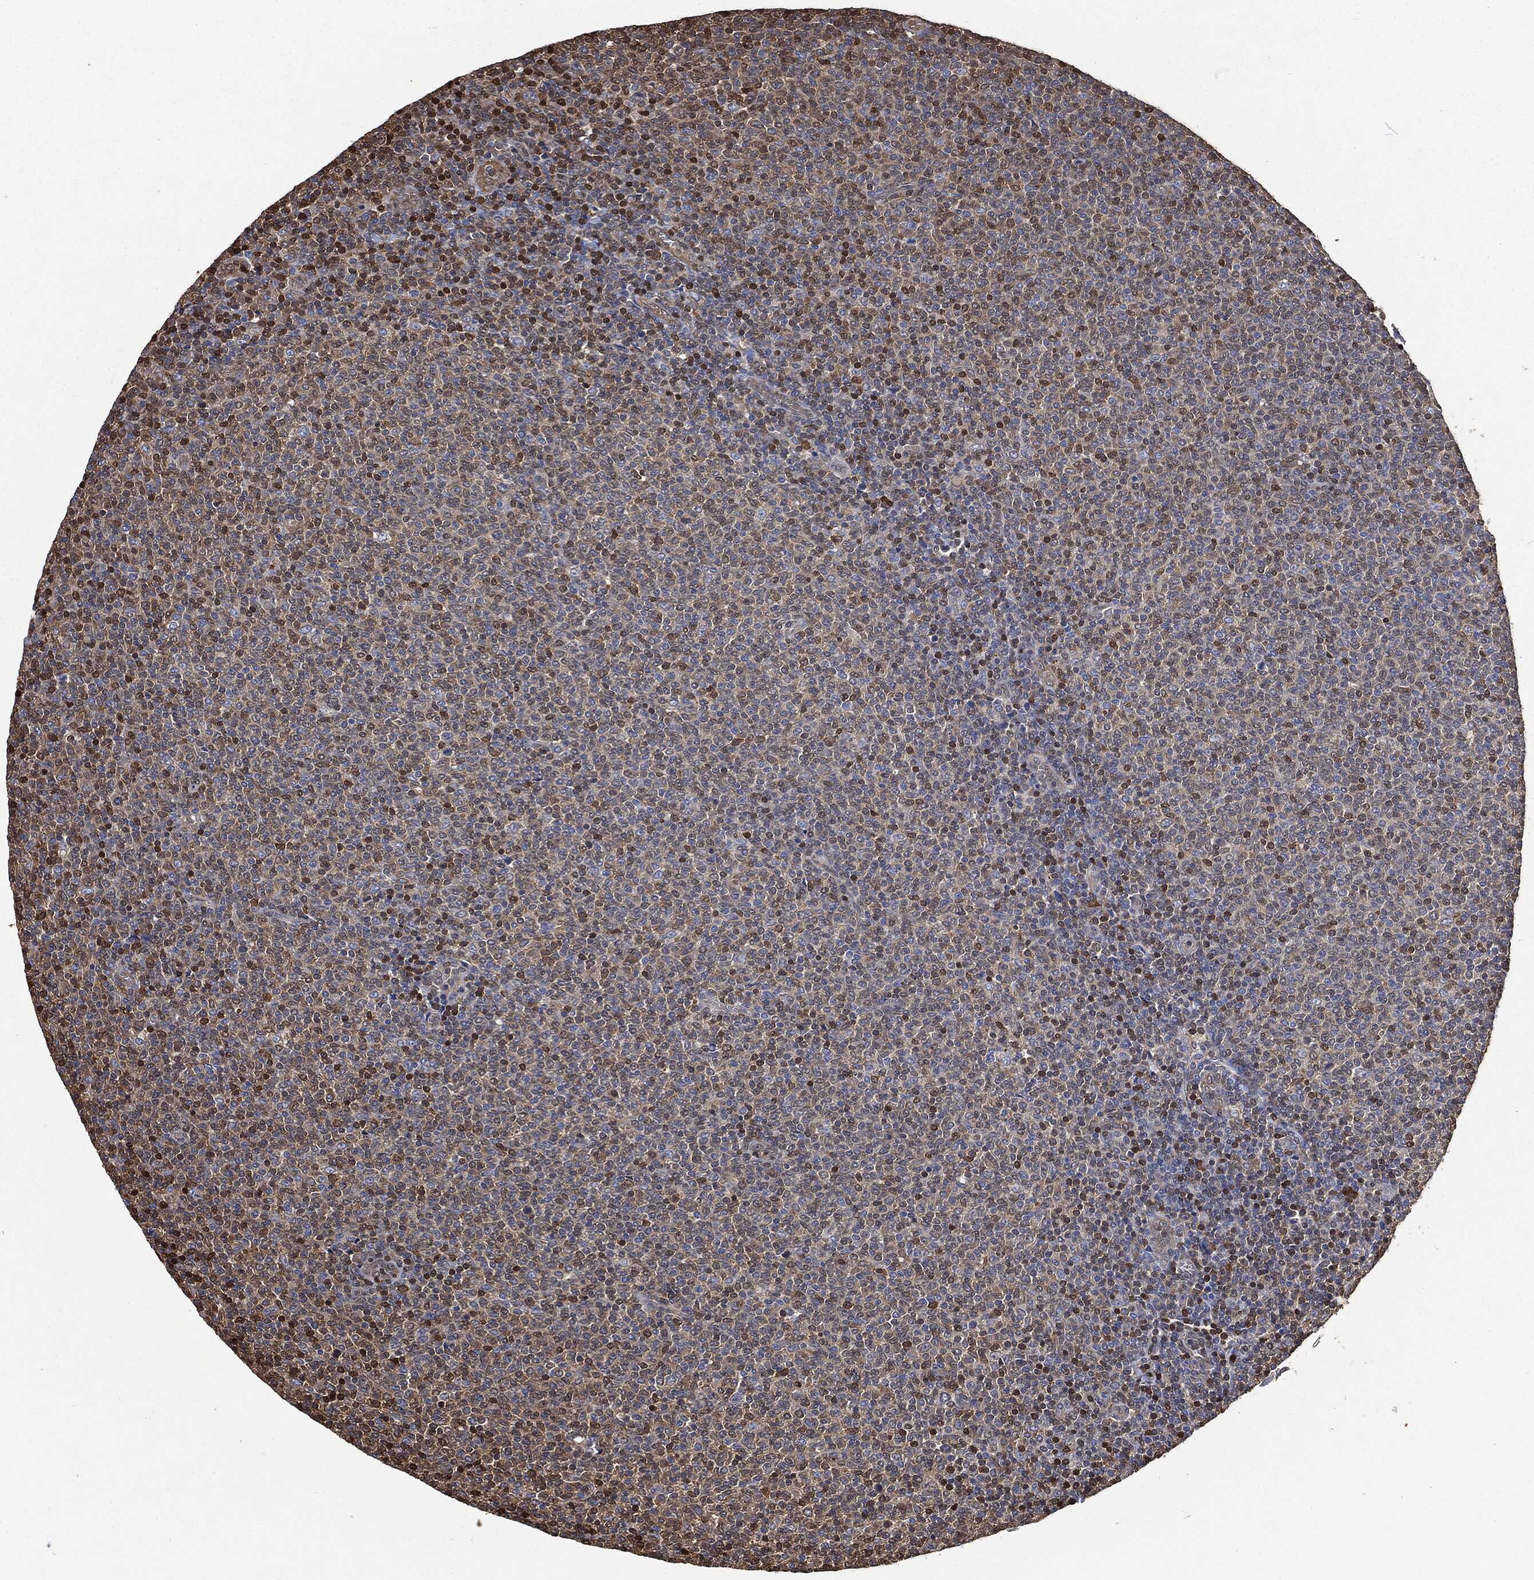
{"staining": {"intensity": "moderate", "quantity": "25%-75%", "location": "cytoplasmic/membranous,nuclear"}, "tissue": "lymphoma", "cell_type": "Tumor cells", "image_type": "cancer", "snomed": [{"axis": "morphology", "description": "Malignant lymphoma, non-Hodgkin's type, Low grade"}, {"axis": "topography", "description": "Lymph node"}], "caption": "The histopathology image exhibits staining of low-grade malignant lymphoma, non-Hodgkin's type, revealing moderate cytoplasmic/membranous and nuclear protein staining (brown color) within tumor cells.", "gene": "PRDX4", "patient": {"sex": "male", "age": 52}}